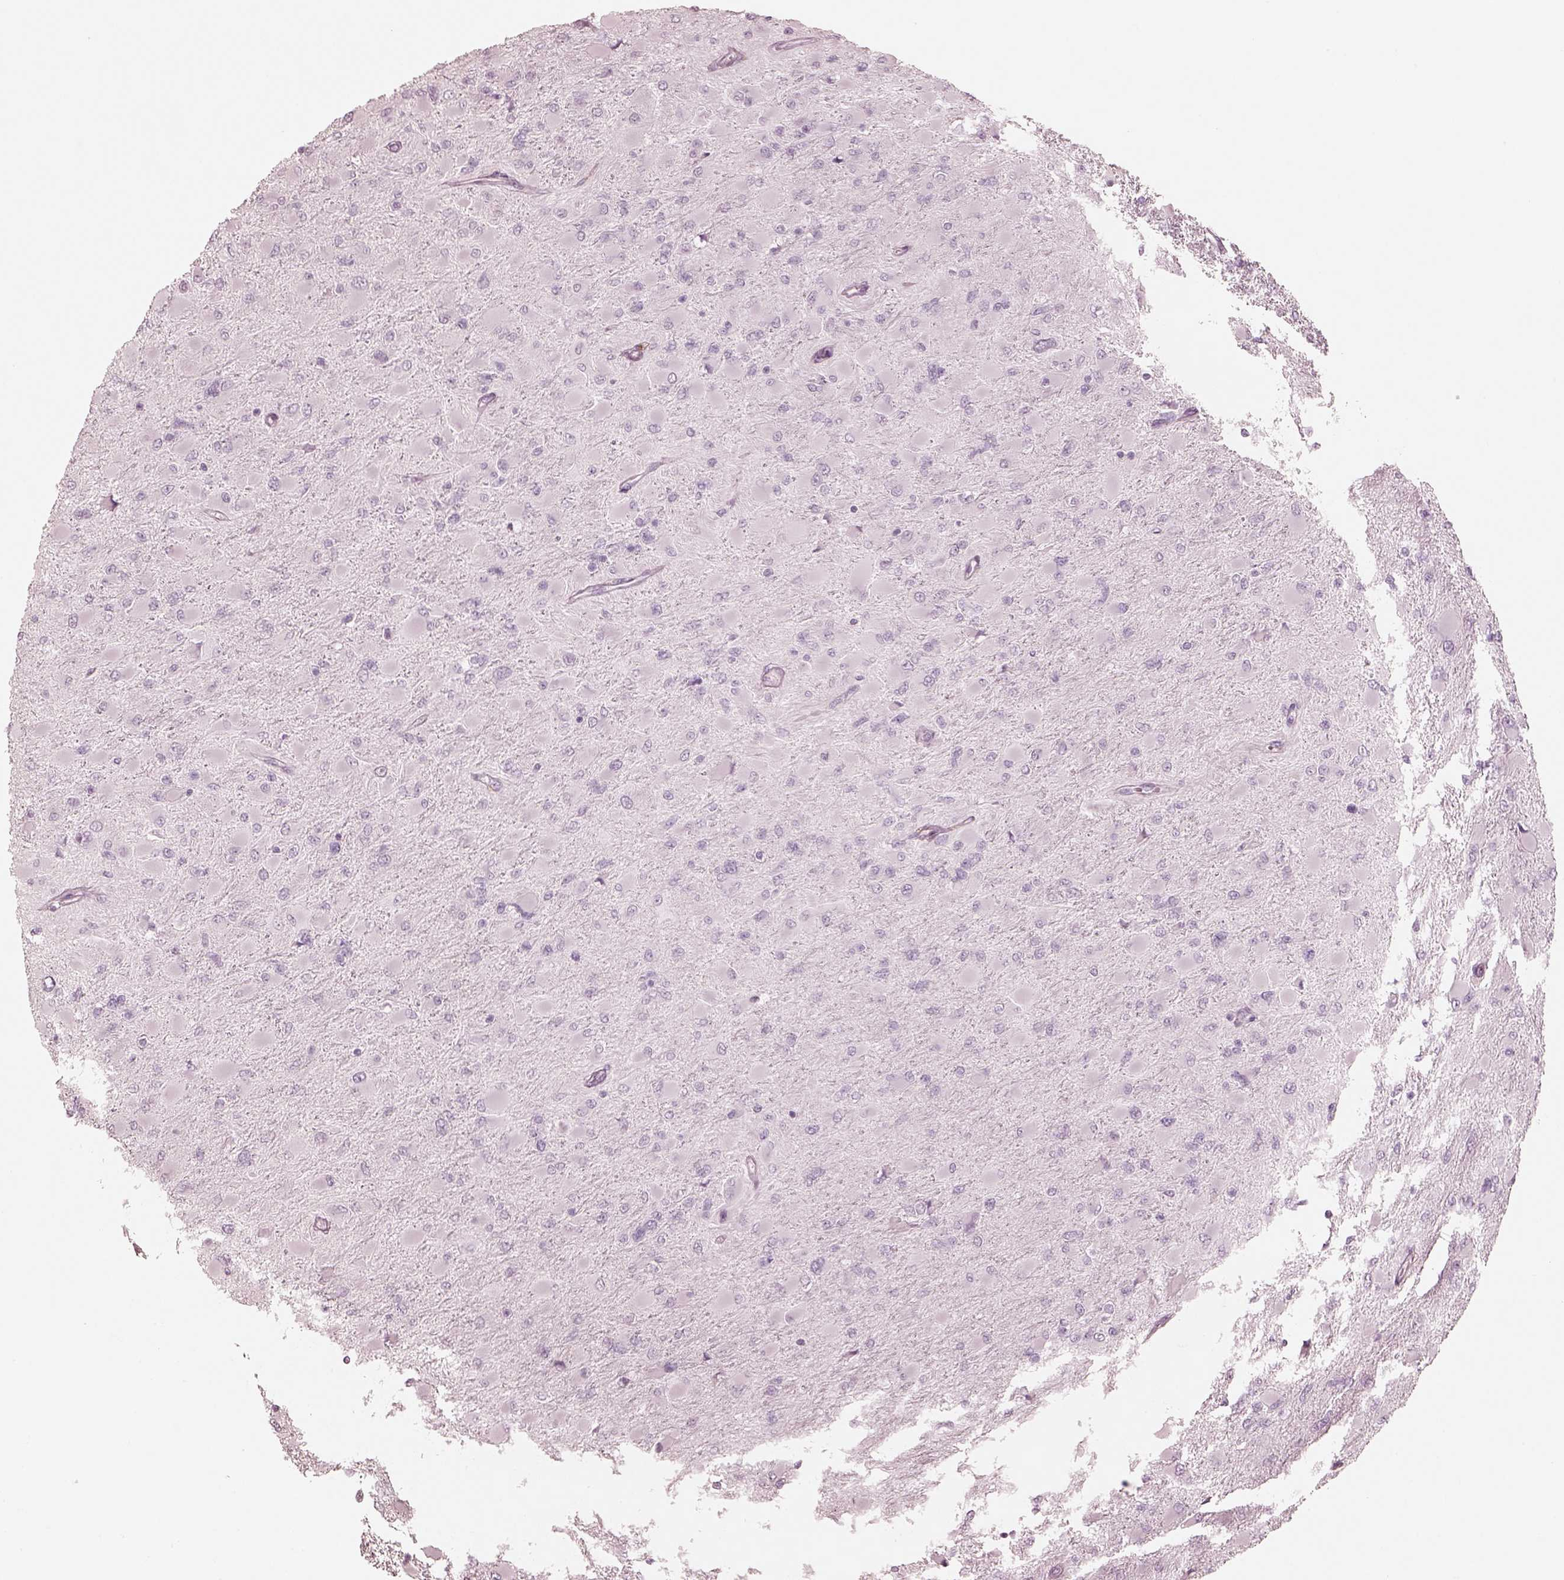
{"staining": {"intensity": "negative", "quantity": "none", "location": "none"}, "tissue": "glioma", "cell_type": "Tumor cells", "image_type": "cancer", "snomed": [{"axis": "morphology", "description": "Glioma, malignant, High grade"}, {"axis": "topography", "description": "Cerebral cortex"}], "caption": "Micrograph shows no protein expression in tumor cells of malignant high-grade glioma tissue. (DAB immunohistochemistry, high magnification).", "gene": "PON3", "patient": {"sex": "female", "age": 36}}